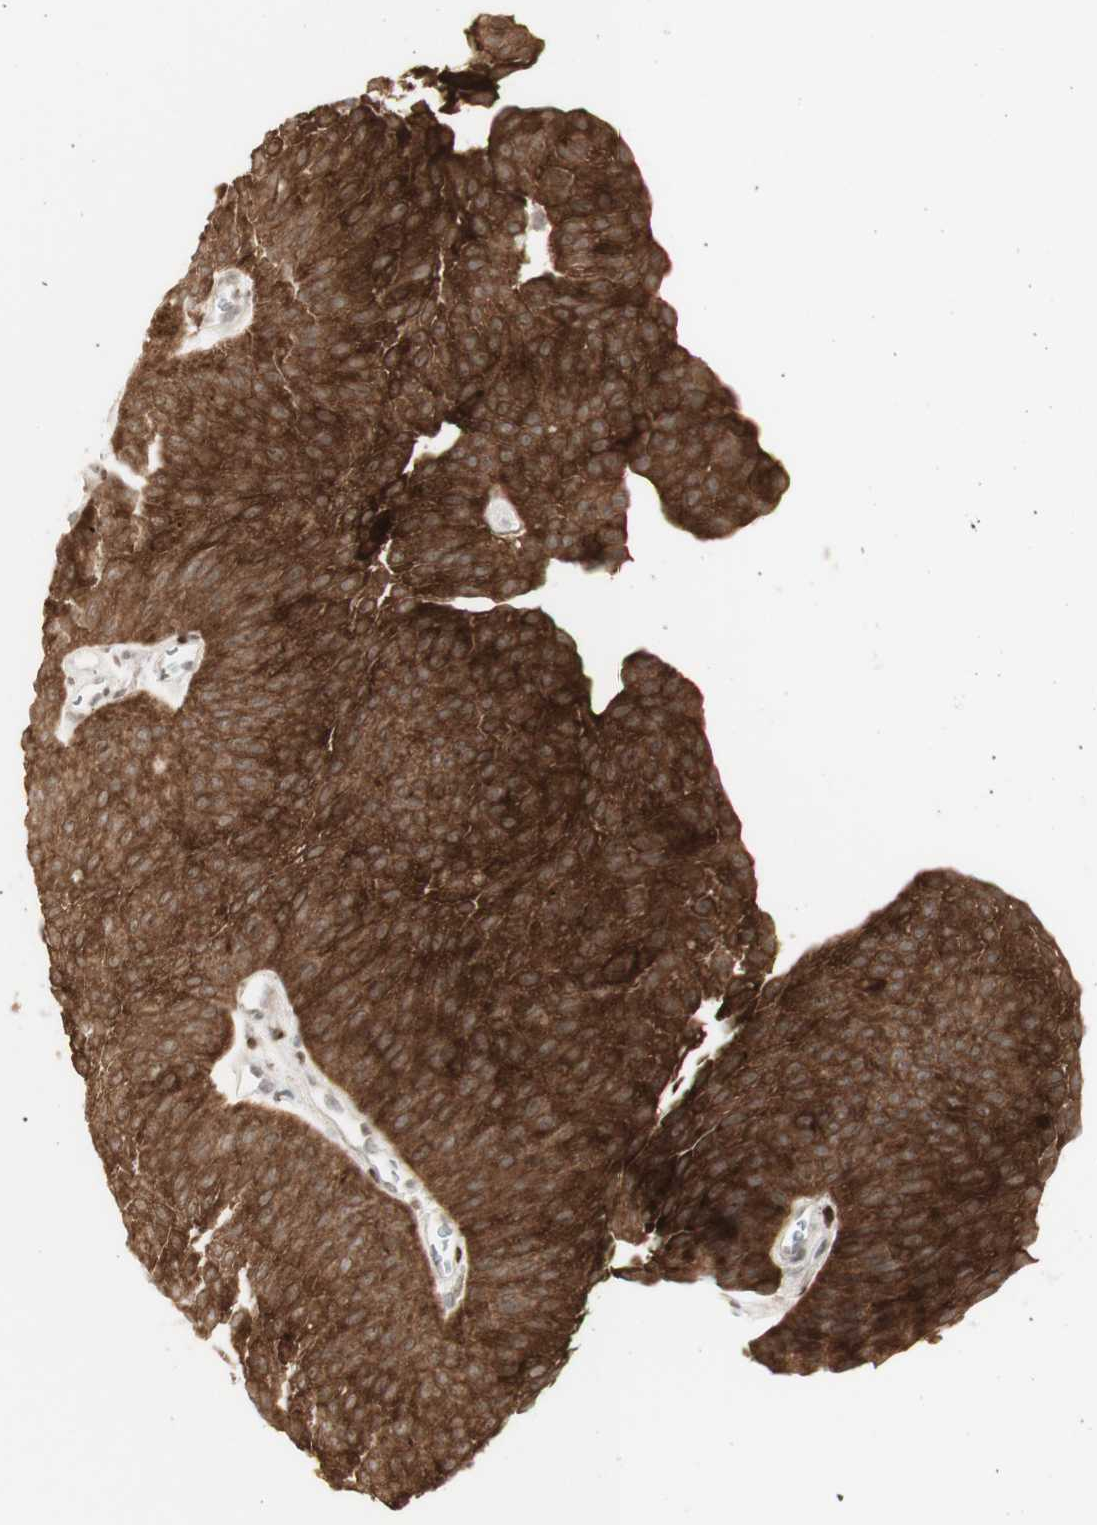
{"staining": {"intensity": "strong", "quantity": ">75%", "location": "cytoplasmic/membranous"}, "tissue": "urothelial cancer", "cell_type": "Tumor cells", "image_type": "cancer", "snomed": [{"axis": "morphology", "description": "Urothelial carcinoma, Low grade"}, {"axis": "topography", "description": "Urinary bladder"}], "caption": "Immunohistochemical staining of human urothelial cancer reveals high levels of strong cytoplasmic/membranous protein positivity in approximately >75% of tumor cells. Using DAB (brown) and hematoxylin (blue) stains, captured at high magnification using brightfield microscopy.", "gene": "C1orf116", "patient": {"sex": "female", "age": 60}}